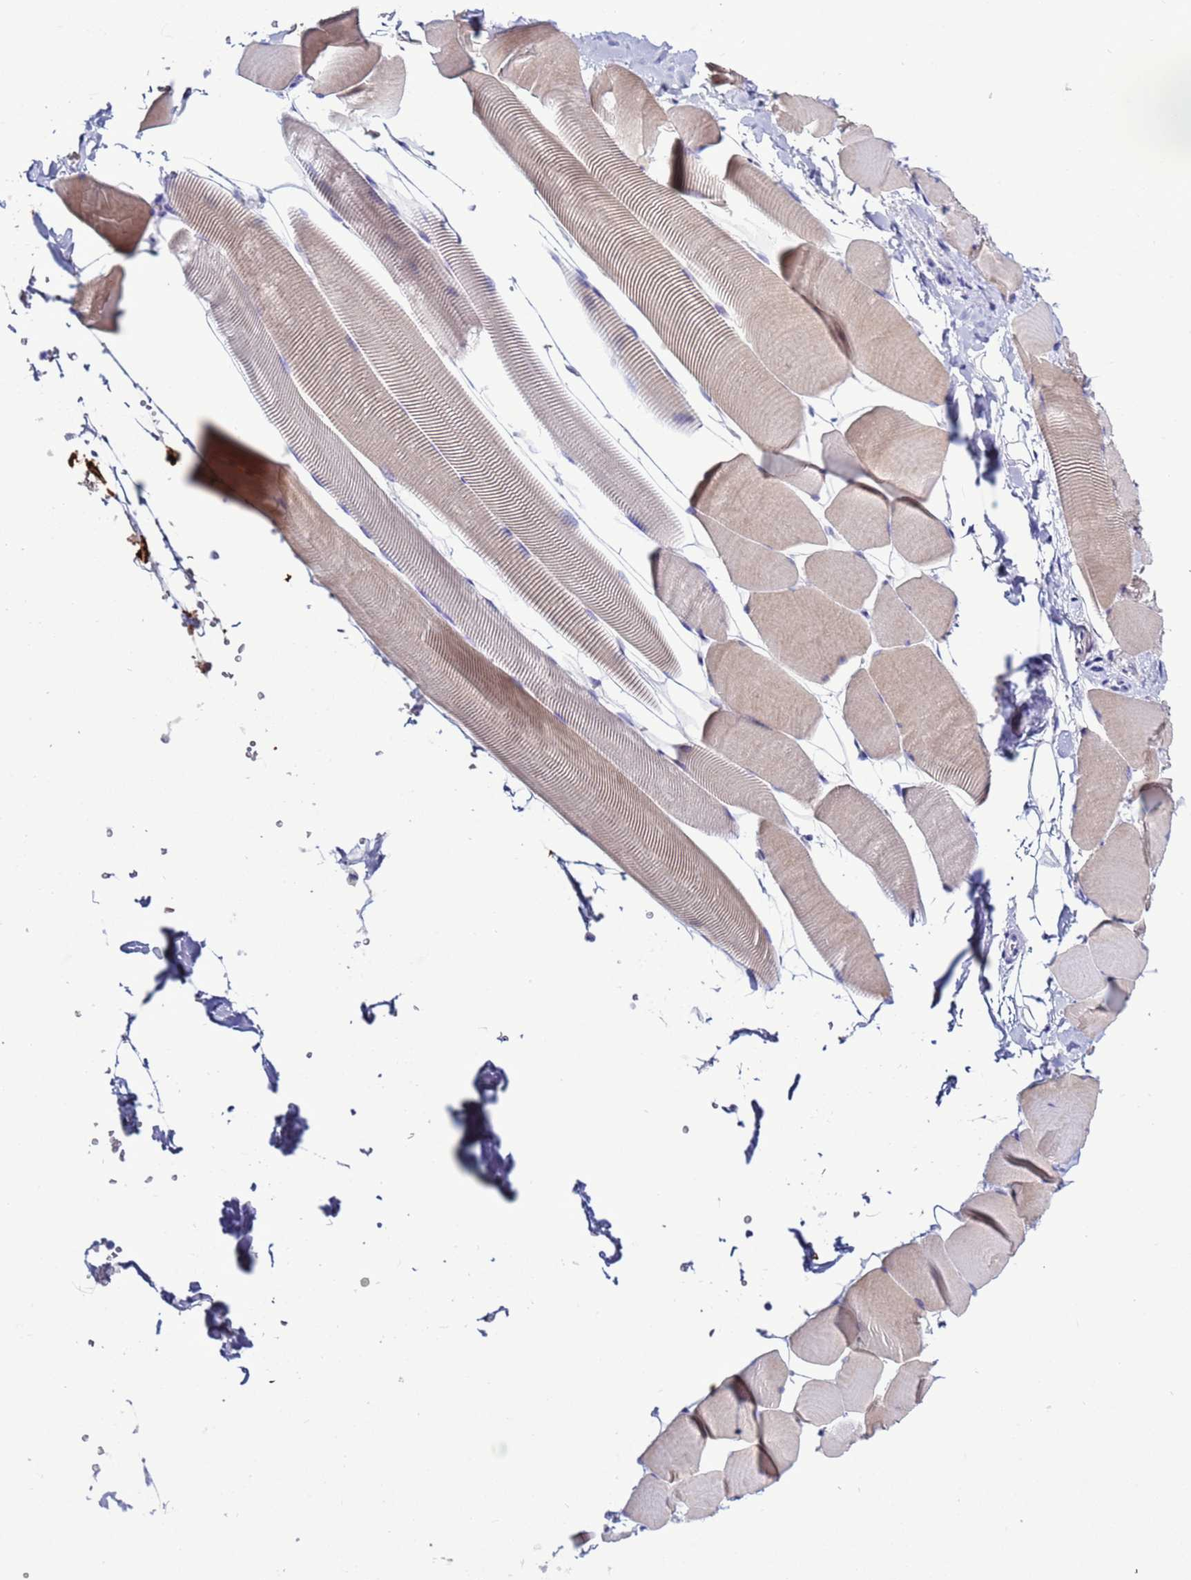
{"staining": {"intensity": "weak", "quantity": ">75%", "location": "cytoplasmic/membranous"}, "tissue": "skeletal muscle", "cell_type": "Myocytes", "image_type": "normal", "snomed": [{"axis": "morphology", "description": "Normal tissue, NOS"}, {"axis": "topography", "description": "Skeletal muscle"}], "caption": "A brown stain labels weak cytoplasmic/membranous expression of a protein in myocytes of benign skeletal muscle.", "gene": "C4orf46", "patient": {"sex": "male", "age": 25}}